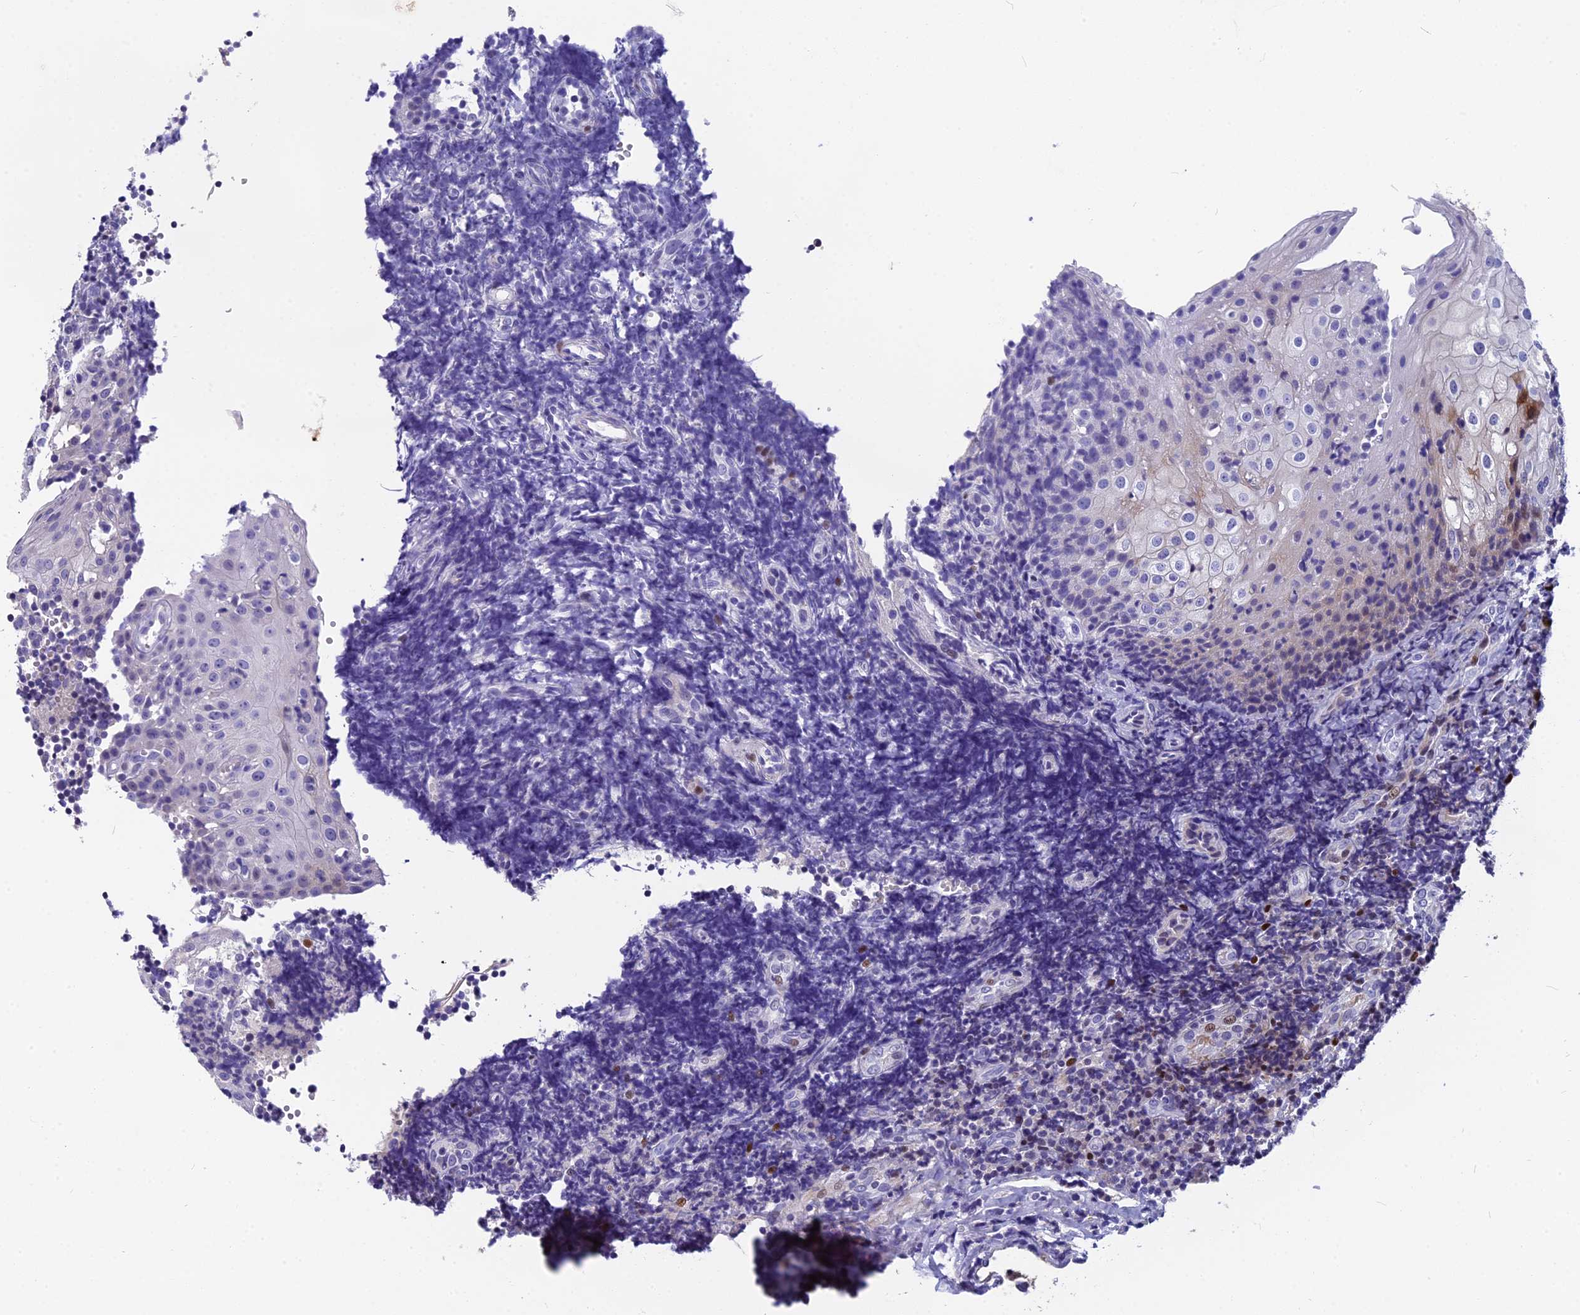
{"staining": {"intensity": "moderate", "quantity": "<25%", "location": "nuclear"}, "tissue": "tonsil", "cell_type": "Germinal center cells", "image_type": "normal", "snomed": [{"axis": "morphology", "description": "Normal tissue, NOS"}, {"axis": "topography", "description": "Tonsil"}], "caption": "The immunohistochemical stain labels moderate nuclear expression in germinal center cells of benign tonsil. The staining was performed using DAB (3,3'-diaminobenzidine) to visualize the protein expression in brown, while the nuclei were stained in blue with hematoxylin (Magnification: 20x).", "gene": "NKPD1", "patient": {"sex": "female", "age": 40}}